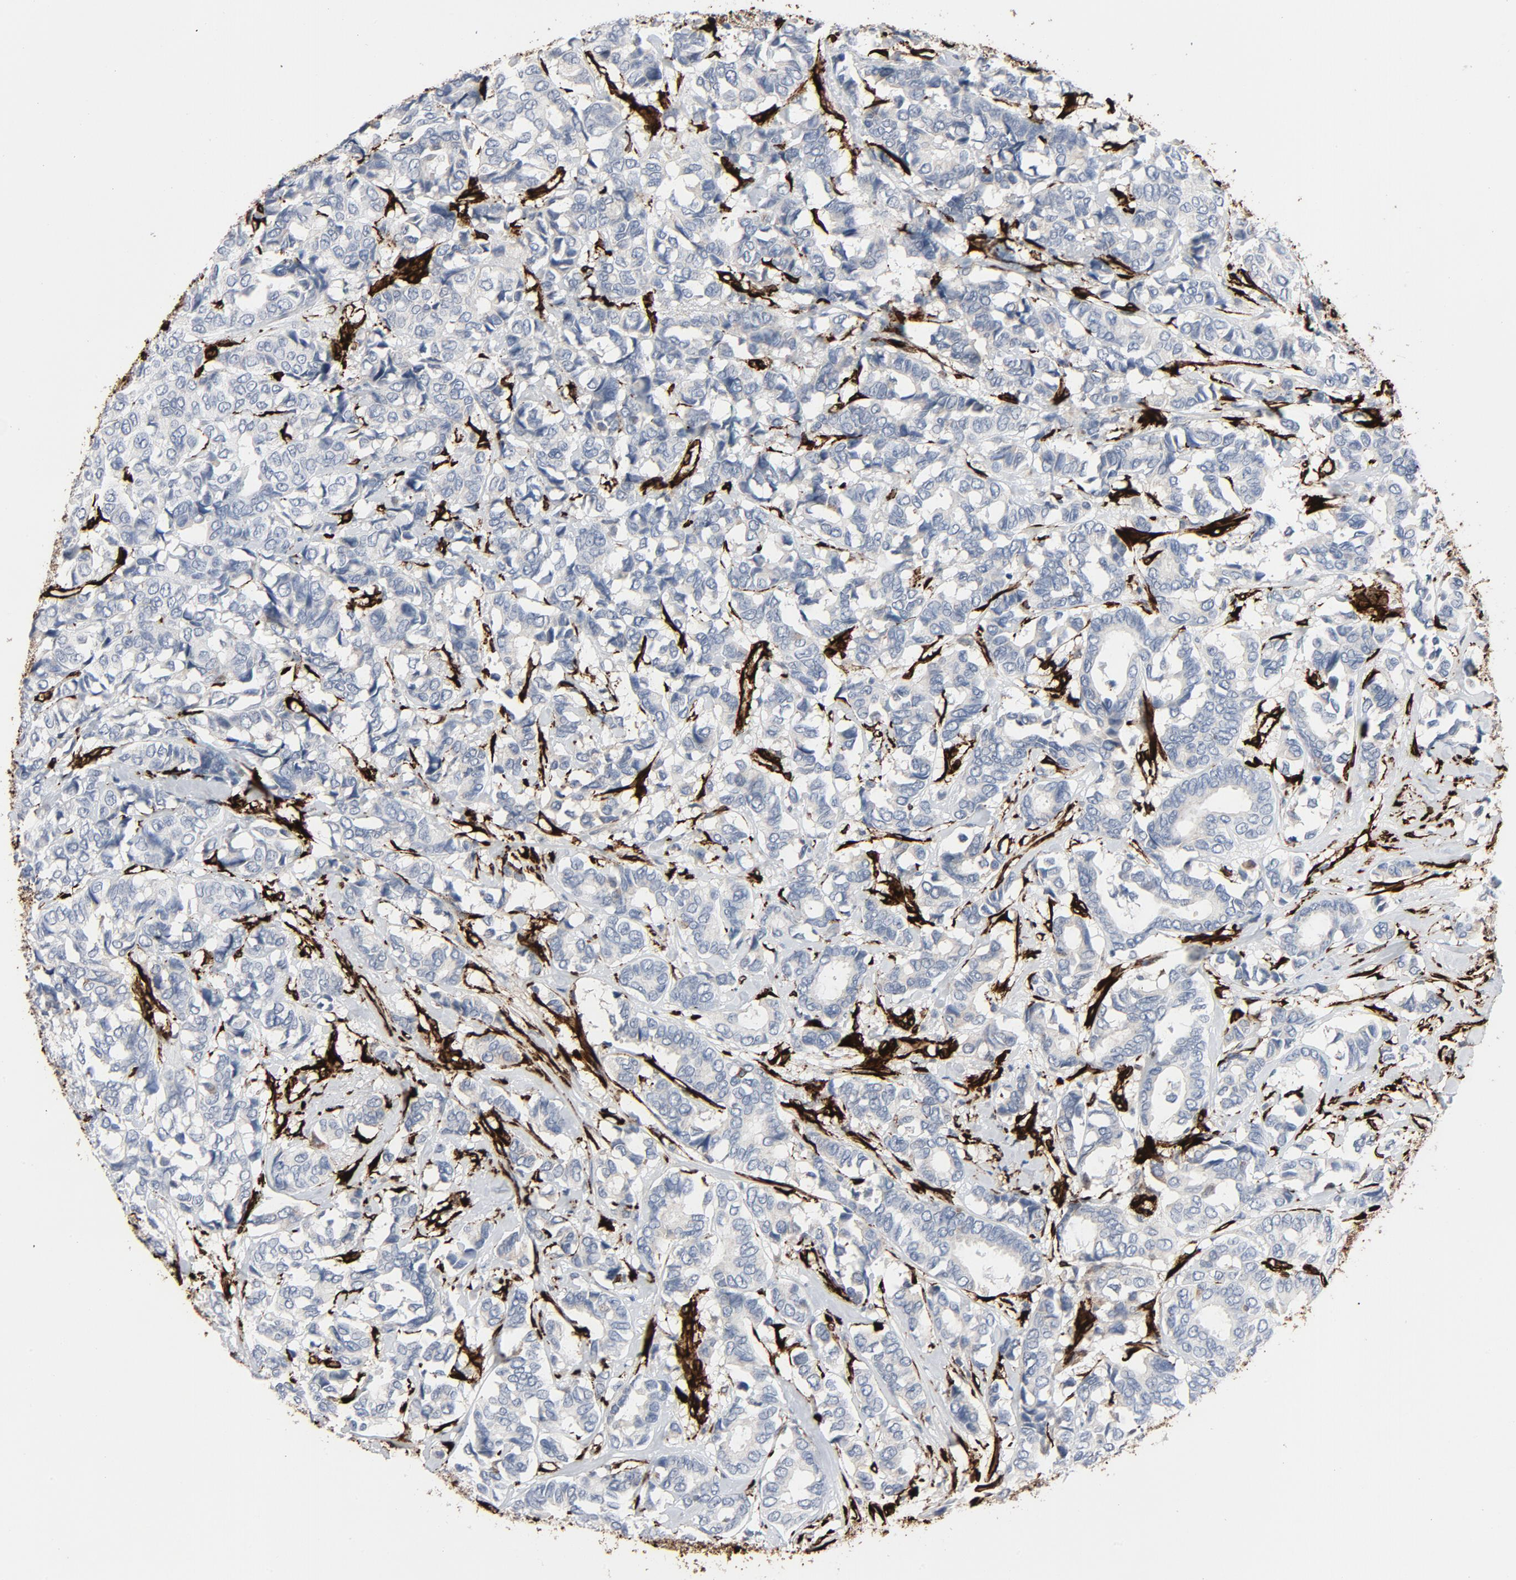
{"staining": {"intensity": "negative", "quantity": "none", "location": "none"}, "tissue": "breast cancer", "cell_type": "Tumor cells", "image_type": "cancer", "snomed": [{"axis": "morphology", "description": "Duct carcinoma"}, {"axis": "topography", "description": "Breast"}], "caption": "Immunohistochemistry (IHC) of breast cancer (infiltrating ductal carcinoma) displays no expression in tumor cells.", "gene": "SERPINH1", "patient": {"sex": "female", "age": 87}}